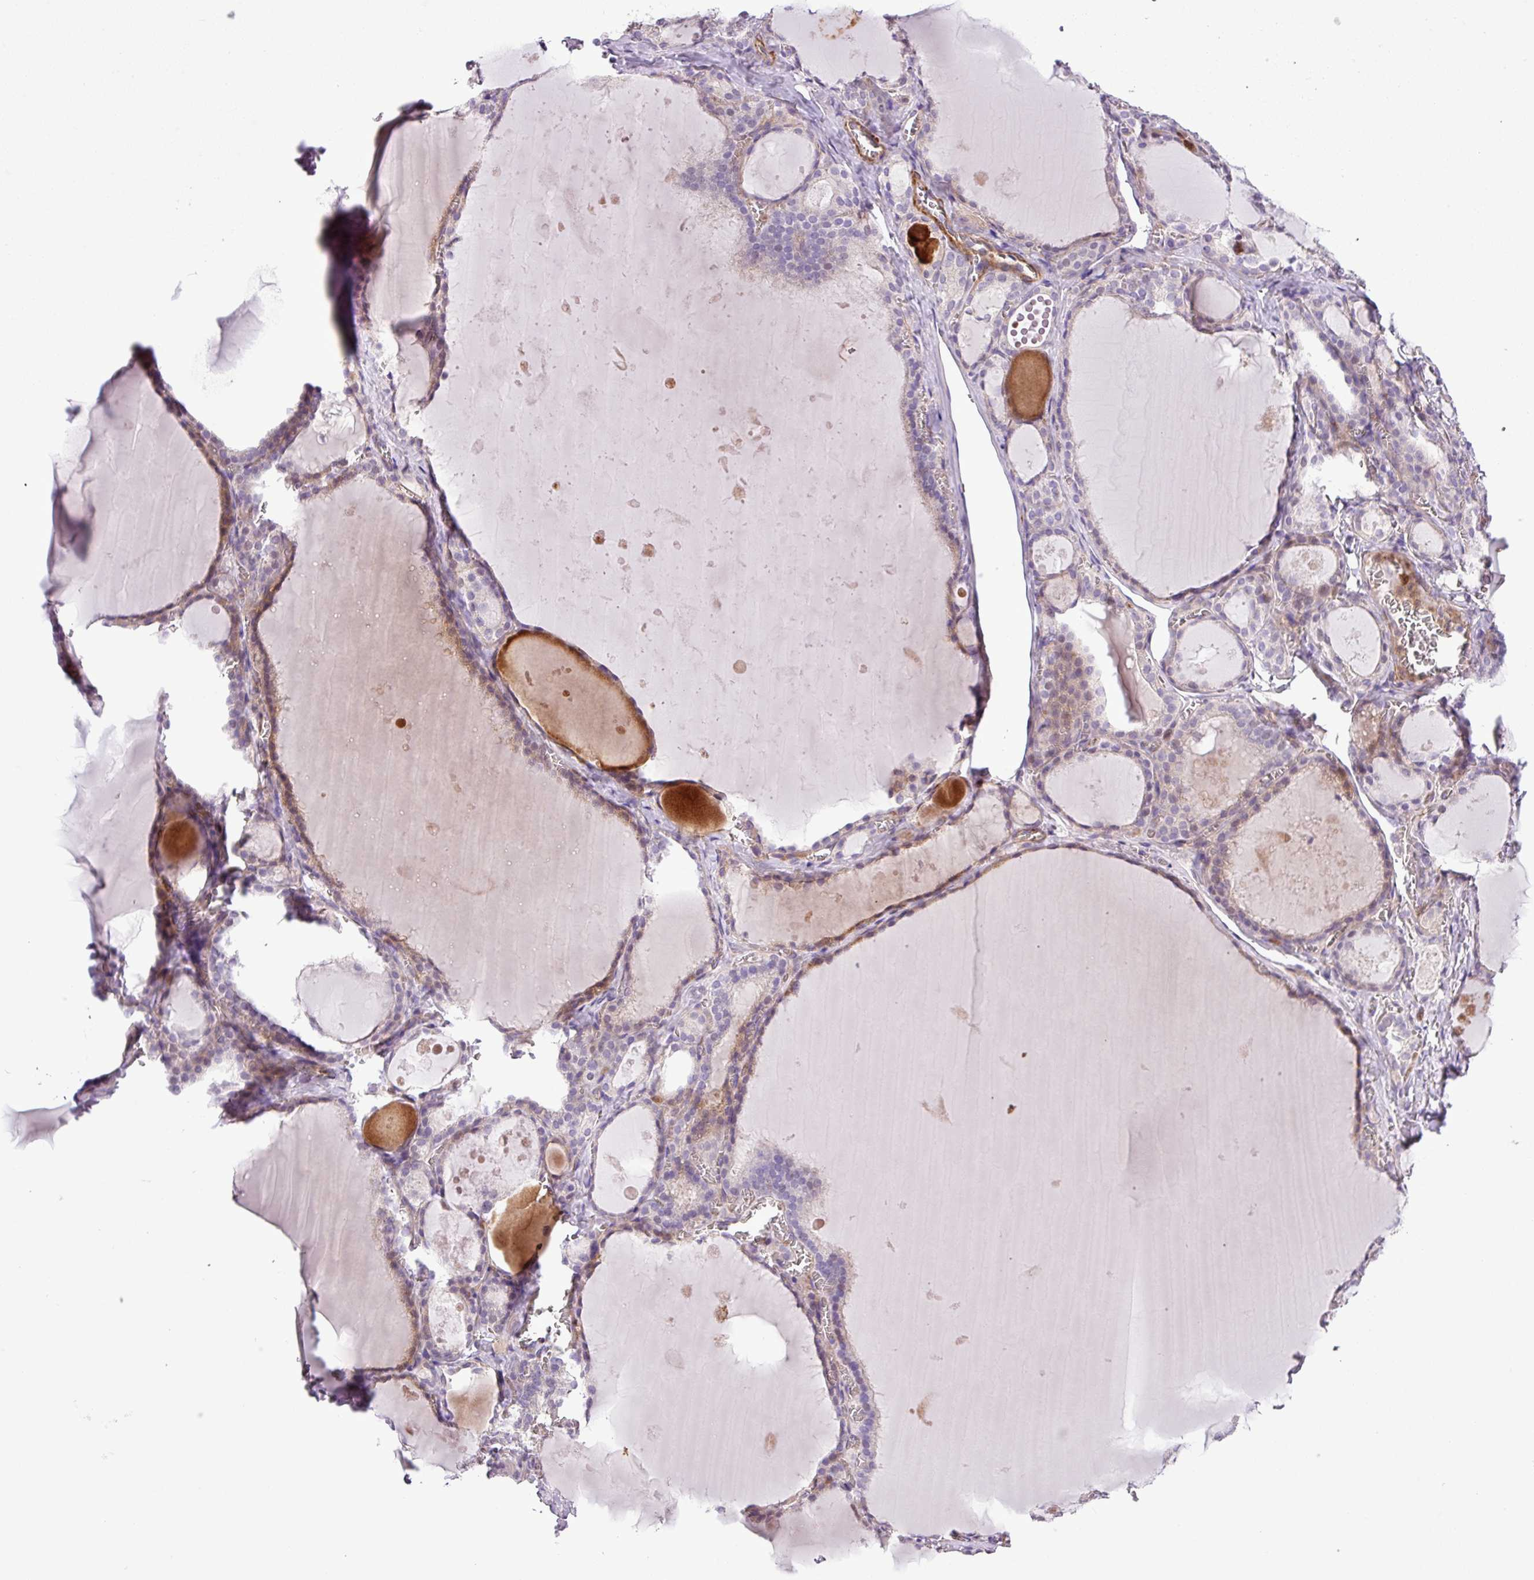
{"staining": {"intensity": "weak", "quantity": "25%-75%", "location": "cytoplasmic/membranous"}, "tissue": "thyroid gland", "cell_type": "Glandular cells", "image_type": "normal", "snomed": [{"axis": "morphology", "description": "Normal tissue, NOS"}, {"axis": "topography", "description": "Thyroid gland"}], "caption": "The micrograph reveals immunohistochemical staining of benign thyroid gland. There is weak cytoplasmic/membranous positivity is identified in approximately 25%-75% of glandular cells.", "gene": "NBEAL2", "patient": {"sex": "male", "age": 56}}